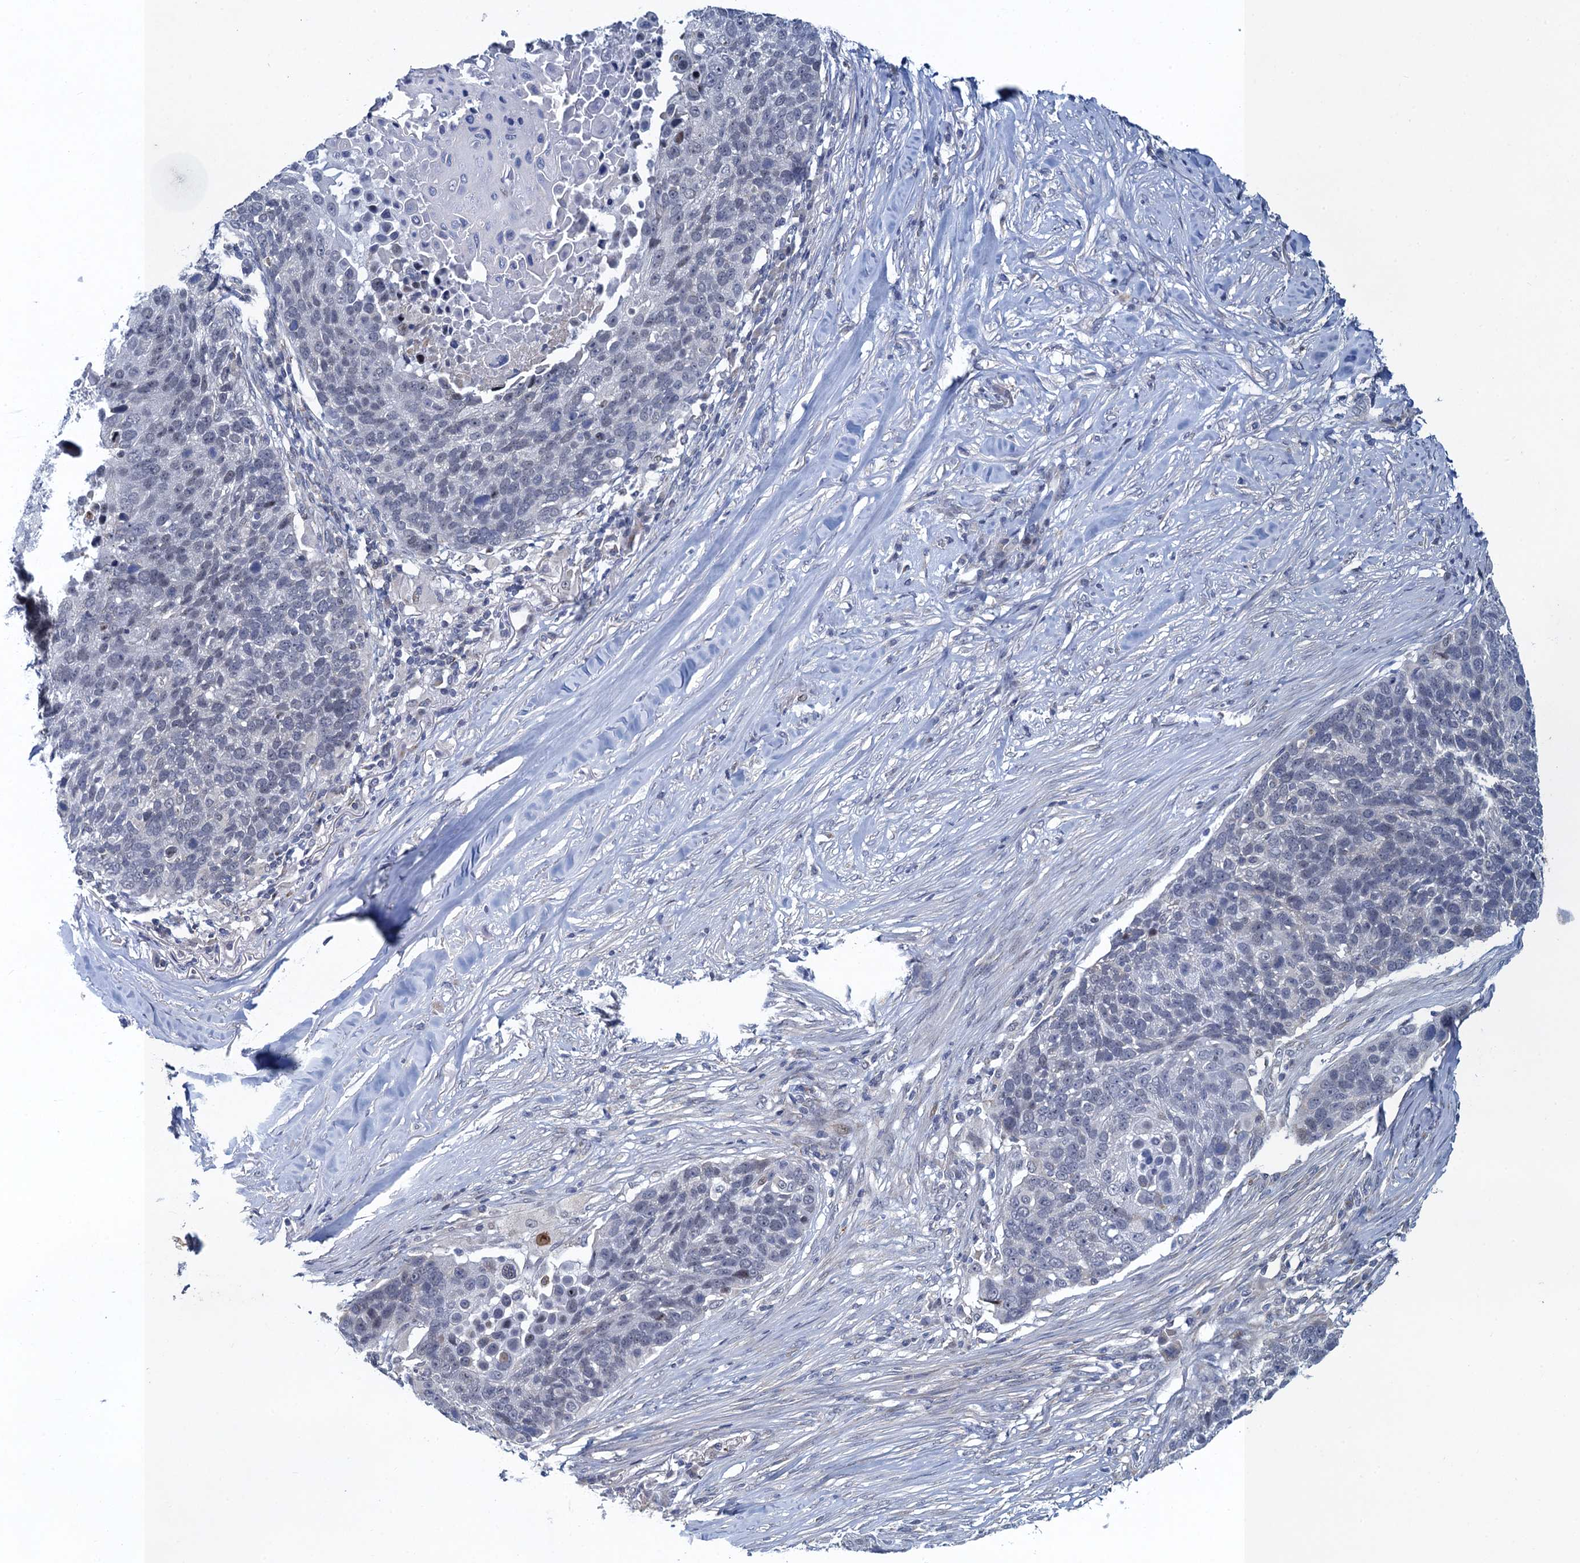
{"staining": {"intensity": "negative", "quantity": "none", "location": "none"}, "tissue": "lung cancer", "cell_type": "Tumor cells", "image_type": "cancer", "snomed": [{"axis": "morphology", "description": "Normal tissue, NOS"}, {"axis": "morphology", "description": "Squamous cell carcinoma, NOS"}, {"axis": "topography", "description": "Lymph node"}, {"axis": "topography", "description": "Lung"}], "caption": "The immunohistochemistry (IHC) image has no significant positivity in tumor cells of lung squamous cell carcinoma tissue.", "gene": "ATOSA", "patient": {"sex": "male", "age": 66}}